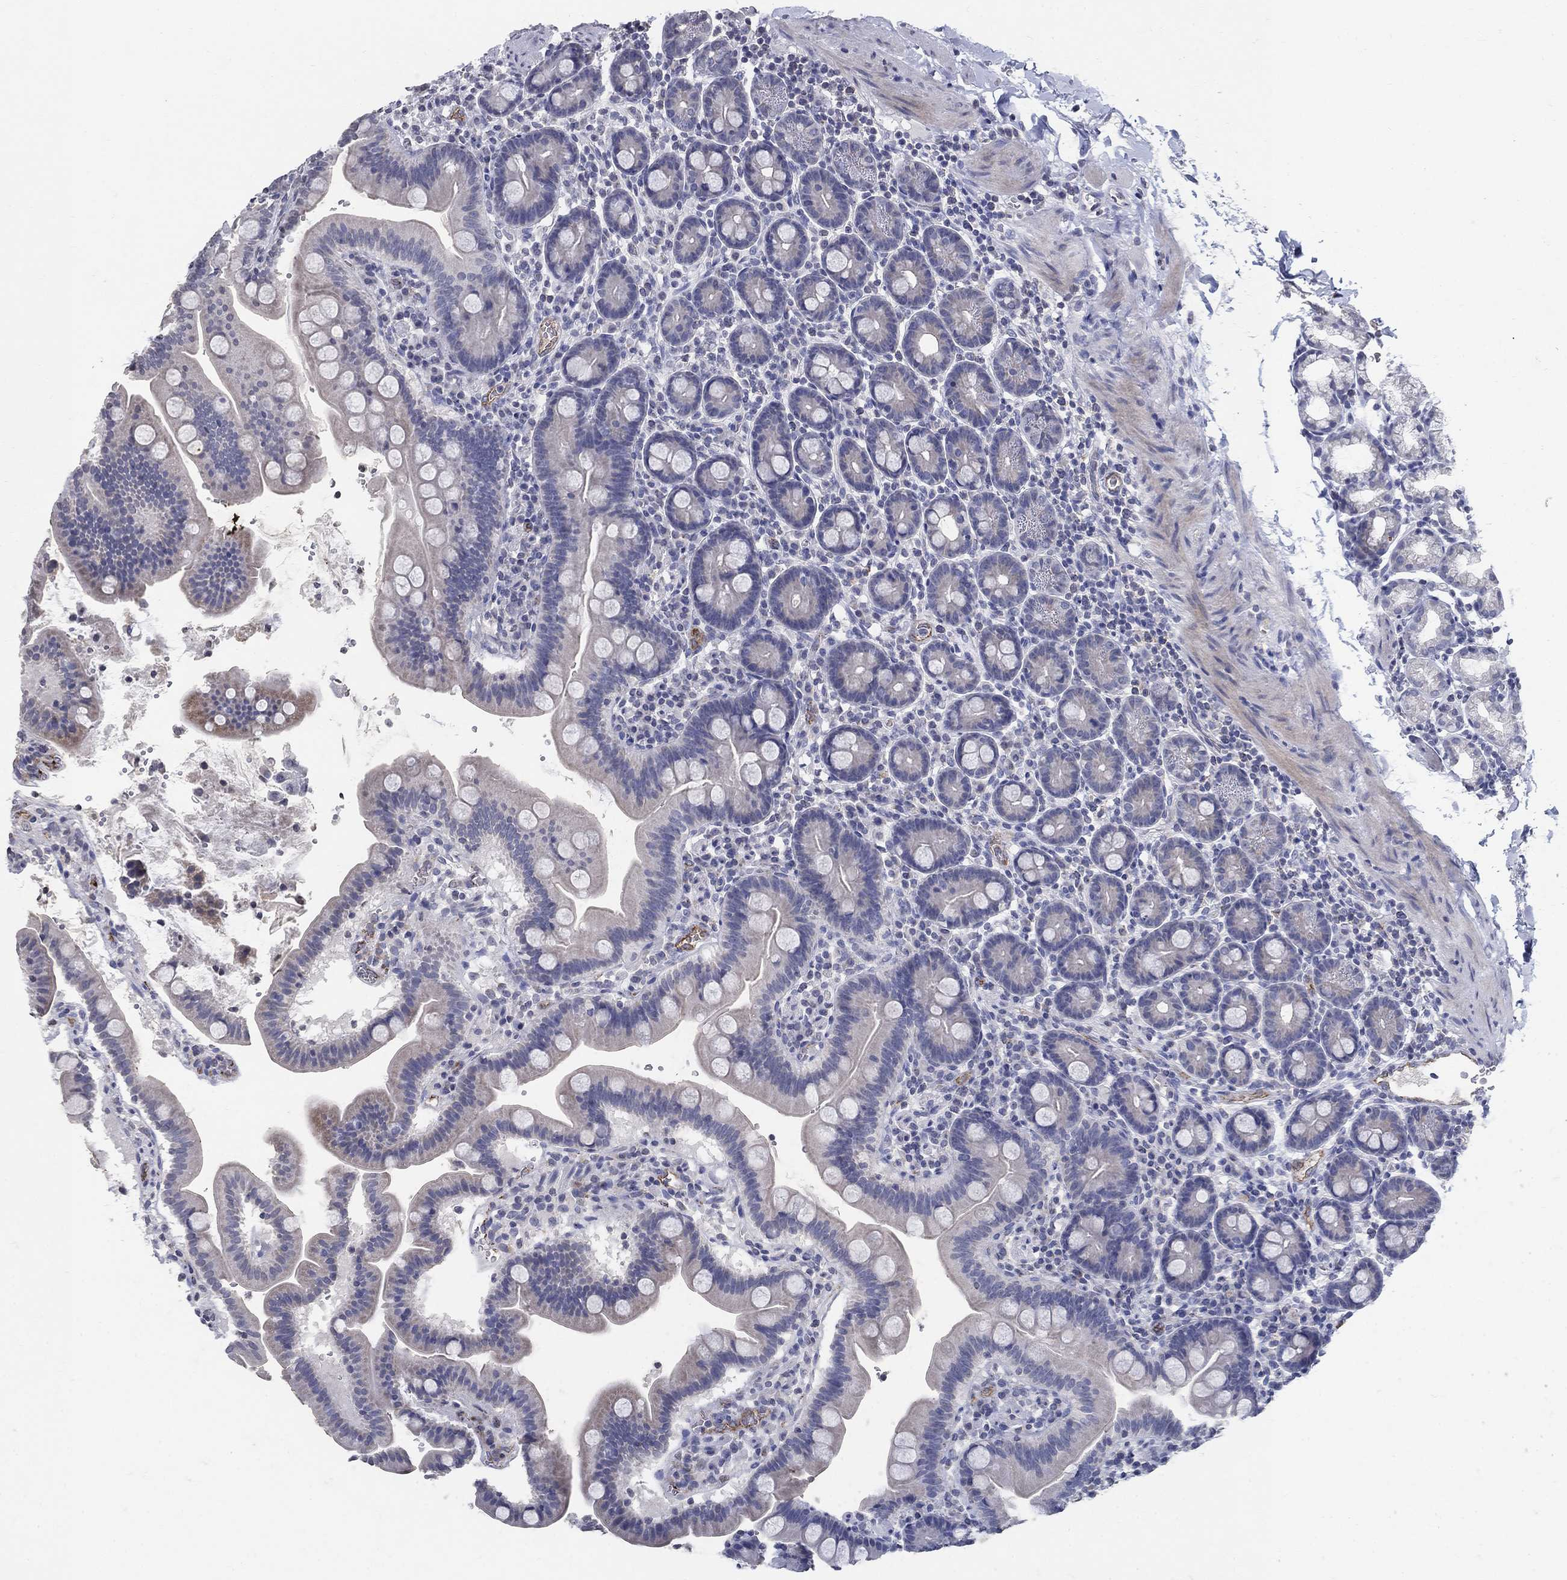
{"staining": {"intensity": "negative", "quantity": "none", "location": "none"}, "tissue": "duodenum", "cell_type": "Glandular cells", "image_type": "normal", "snomed": [{"axis": "morphology", "description": "Normal tissue, NOS"}, {"axis": "topography", "description": "Duodenum"}], "caption": "This micrograph is of normal duodenum stained with immunohistochemistry to label a protein in brown with the nuclei are counter-stained blue. There is no positivity in glandular cells. (DAB (3,3'-diaminobenzidine) immunohistochemistry, high magnification).", "gene": "TINAG", "patient": {"sex": "male", "age": 59}}